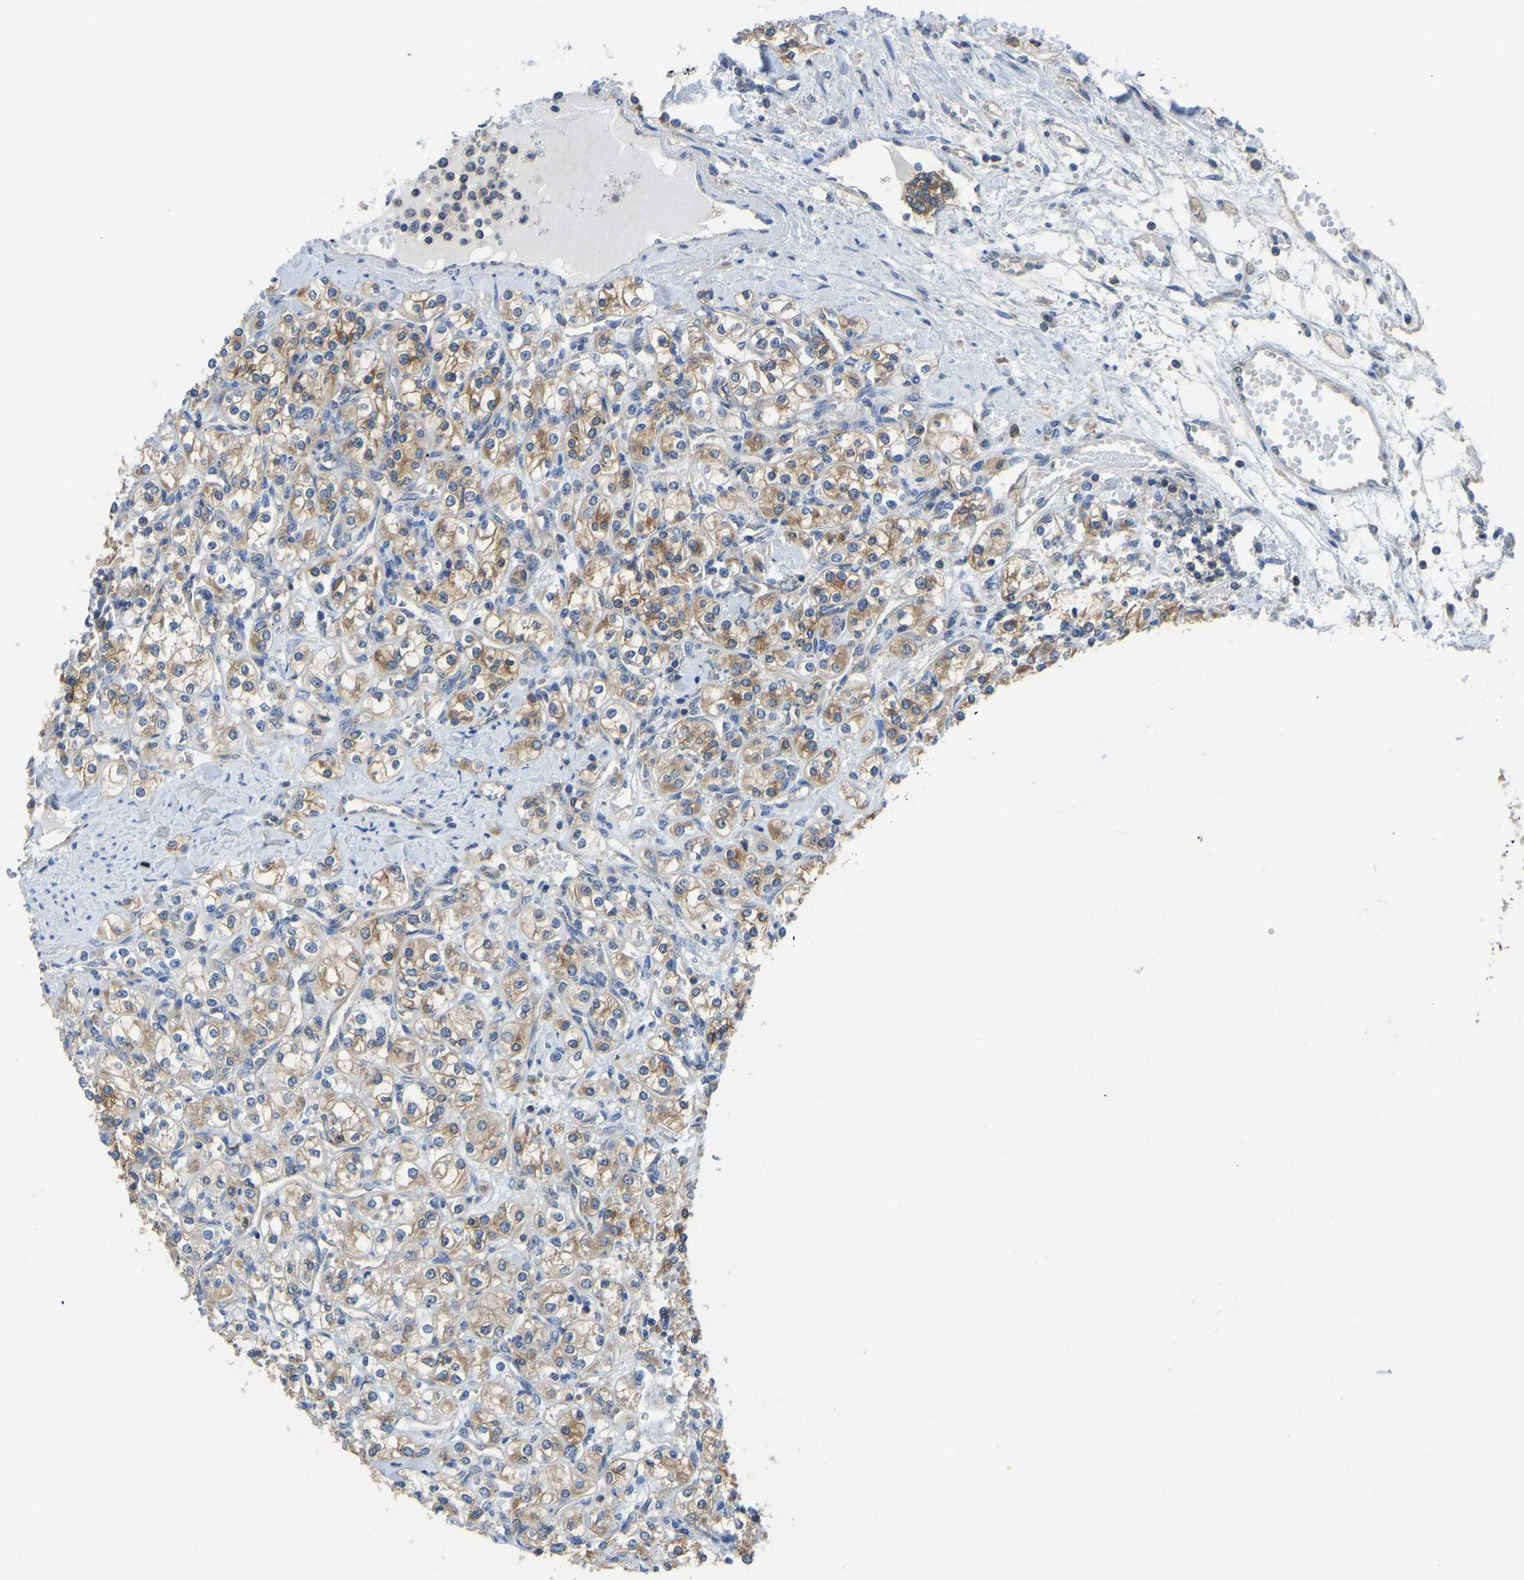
{"staining": {"intensity": "moderate", "quantity": ">75%", "location": "cytoplasmic/membranous"}, "tissue": "renal cancer", "cell_type": "Tumor cells", "image_type": "cancer", "snomed": [{"axis": "morphology", "description": "Adenocarcinoma, NOS"}, {"axis": "topography", "description": "Kidney"}], "caption": "About >75% of tumor cells in human renal cancer (adenocarcinoma) show moderate cytoplasmic/membranous protein positivity as visualized by brown immunohistochemical staining.", "gene": "PPP3CA", "patient": {"sex": "male", "age": 77}}